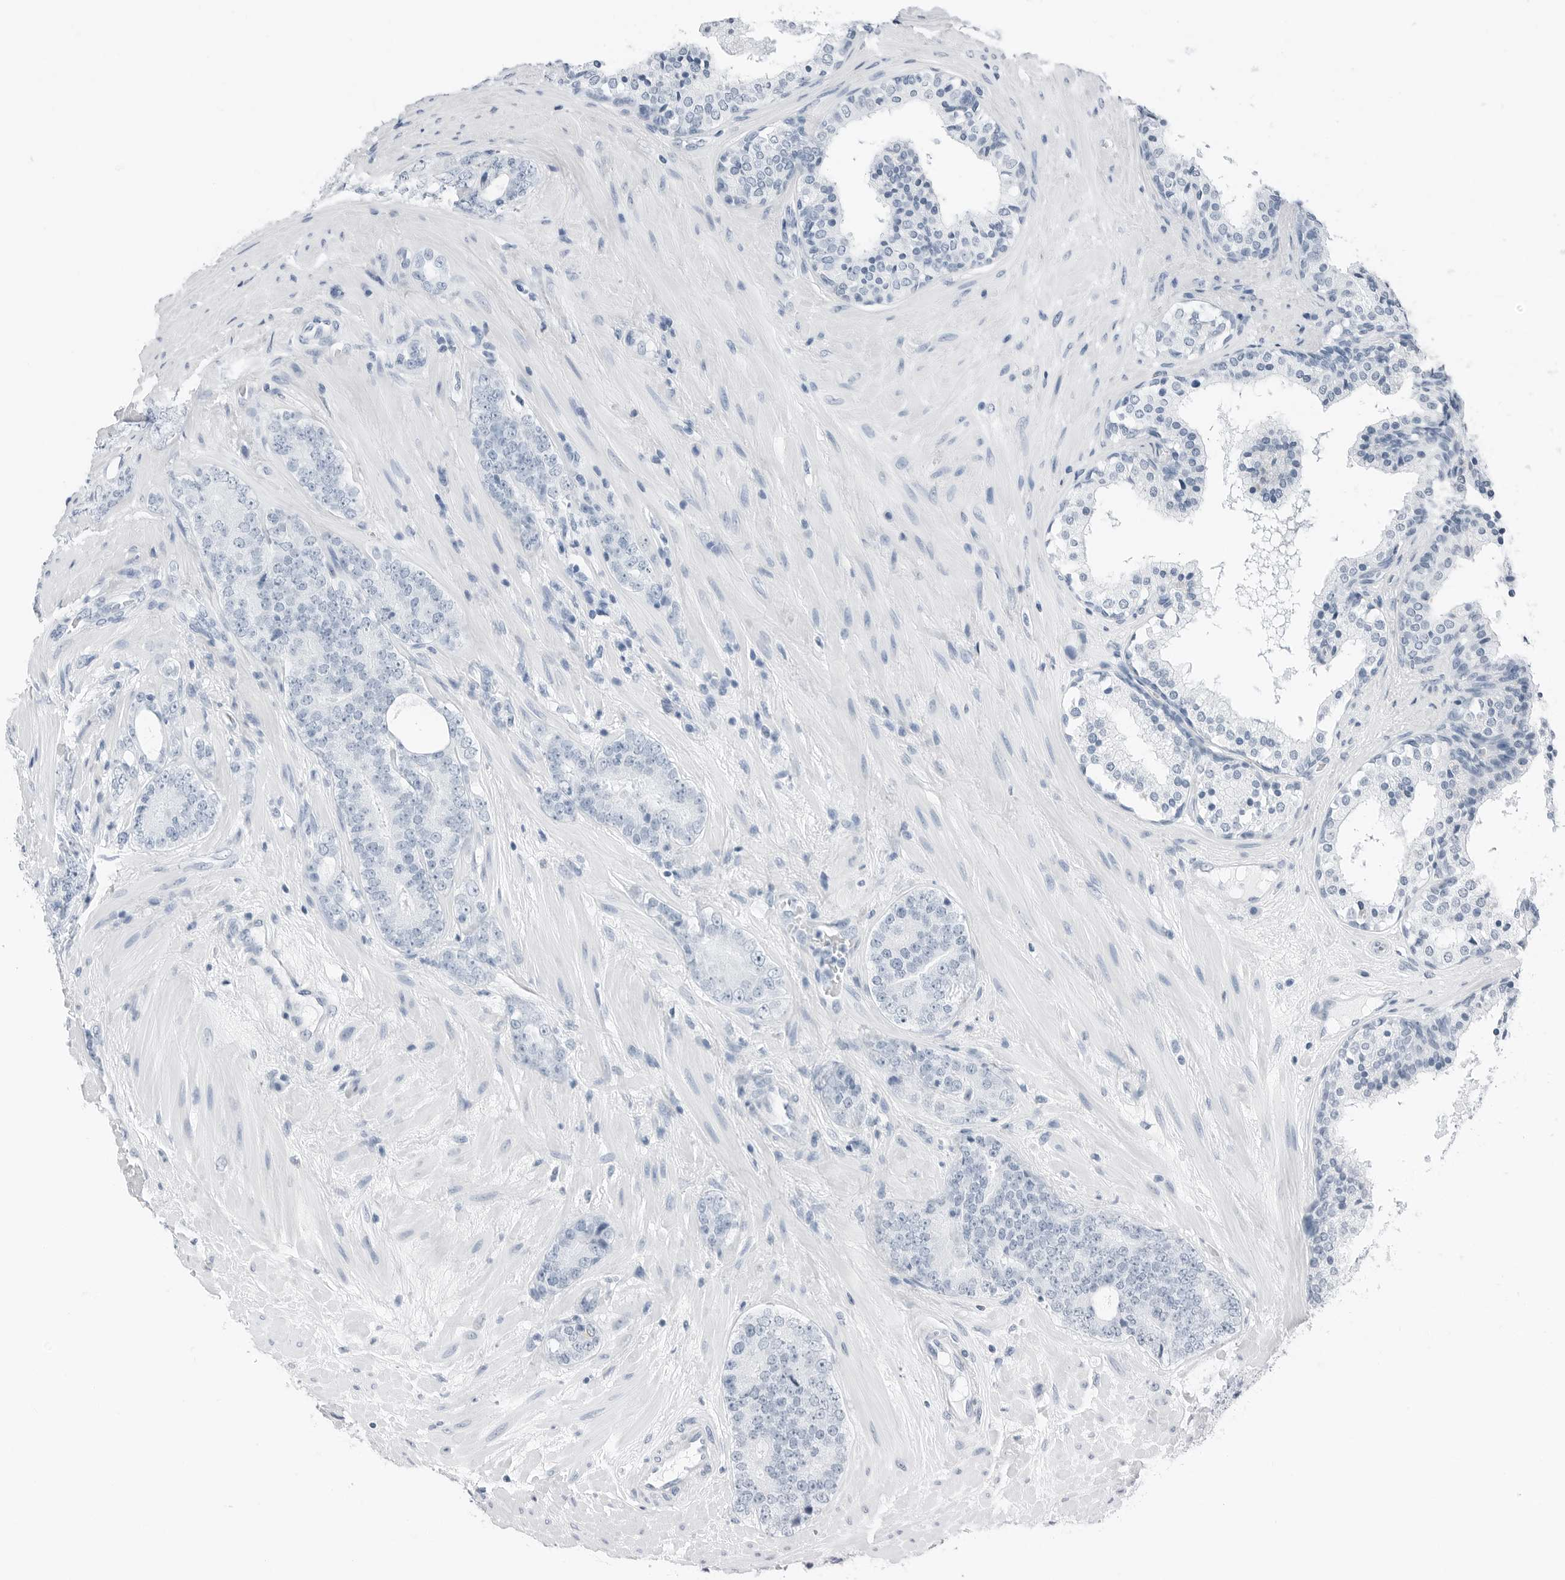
{"staining": {"intensity": "negative", "quantity": "none", "location": "none"}, "tissue": "prostate cancer", "cell_type": "Tumor cells", "image_type": "cancer", "snomed": [{"axis": "morphology", "description": "Adenocarcinoma, High grade"}, {"axis": "topography", "description": "Prostate"}], "caption": "High magnification brightfield microscopy of adenocarcinoma (high-grade) (prostate) stained with DAB (3,3'-diaminobenzidine) (brown) and counterstained with hematoxylin (blue): tumor cells show no significant positivity. (IHC, brightfield microscopy, high magnification).", "gene": "SLPI", "patient": {"sex": "male", "age": 56}}